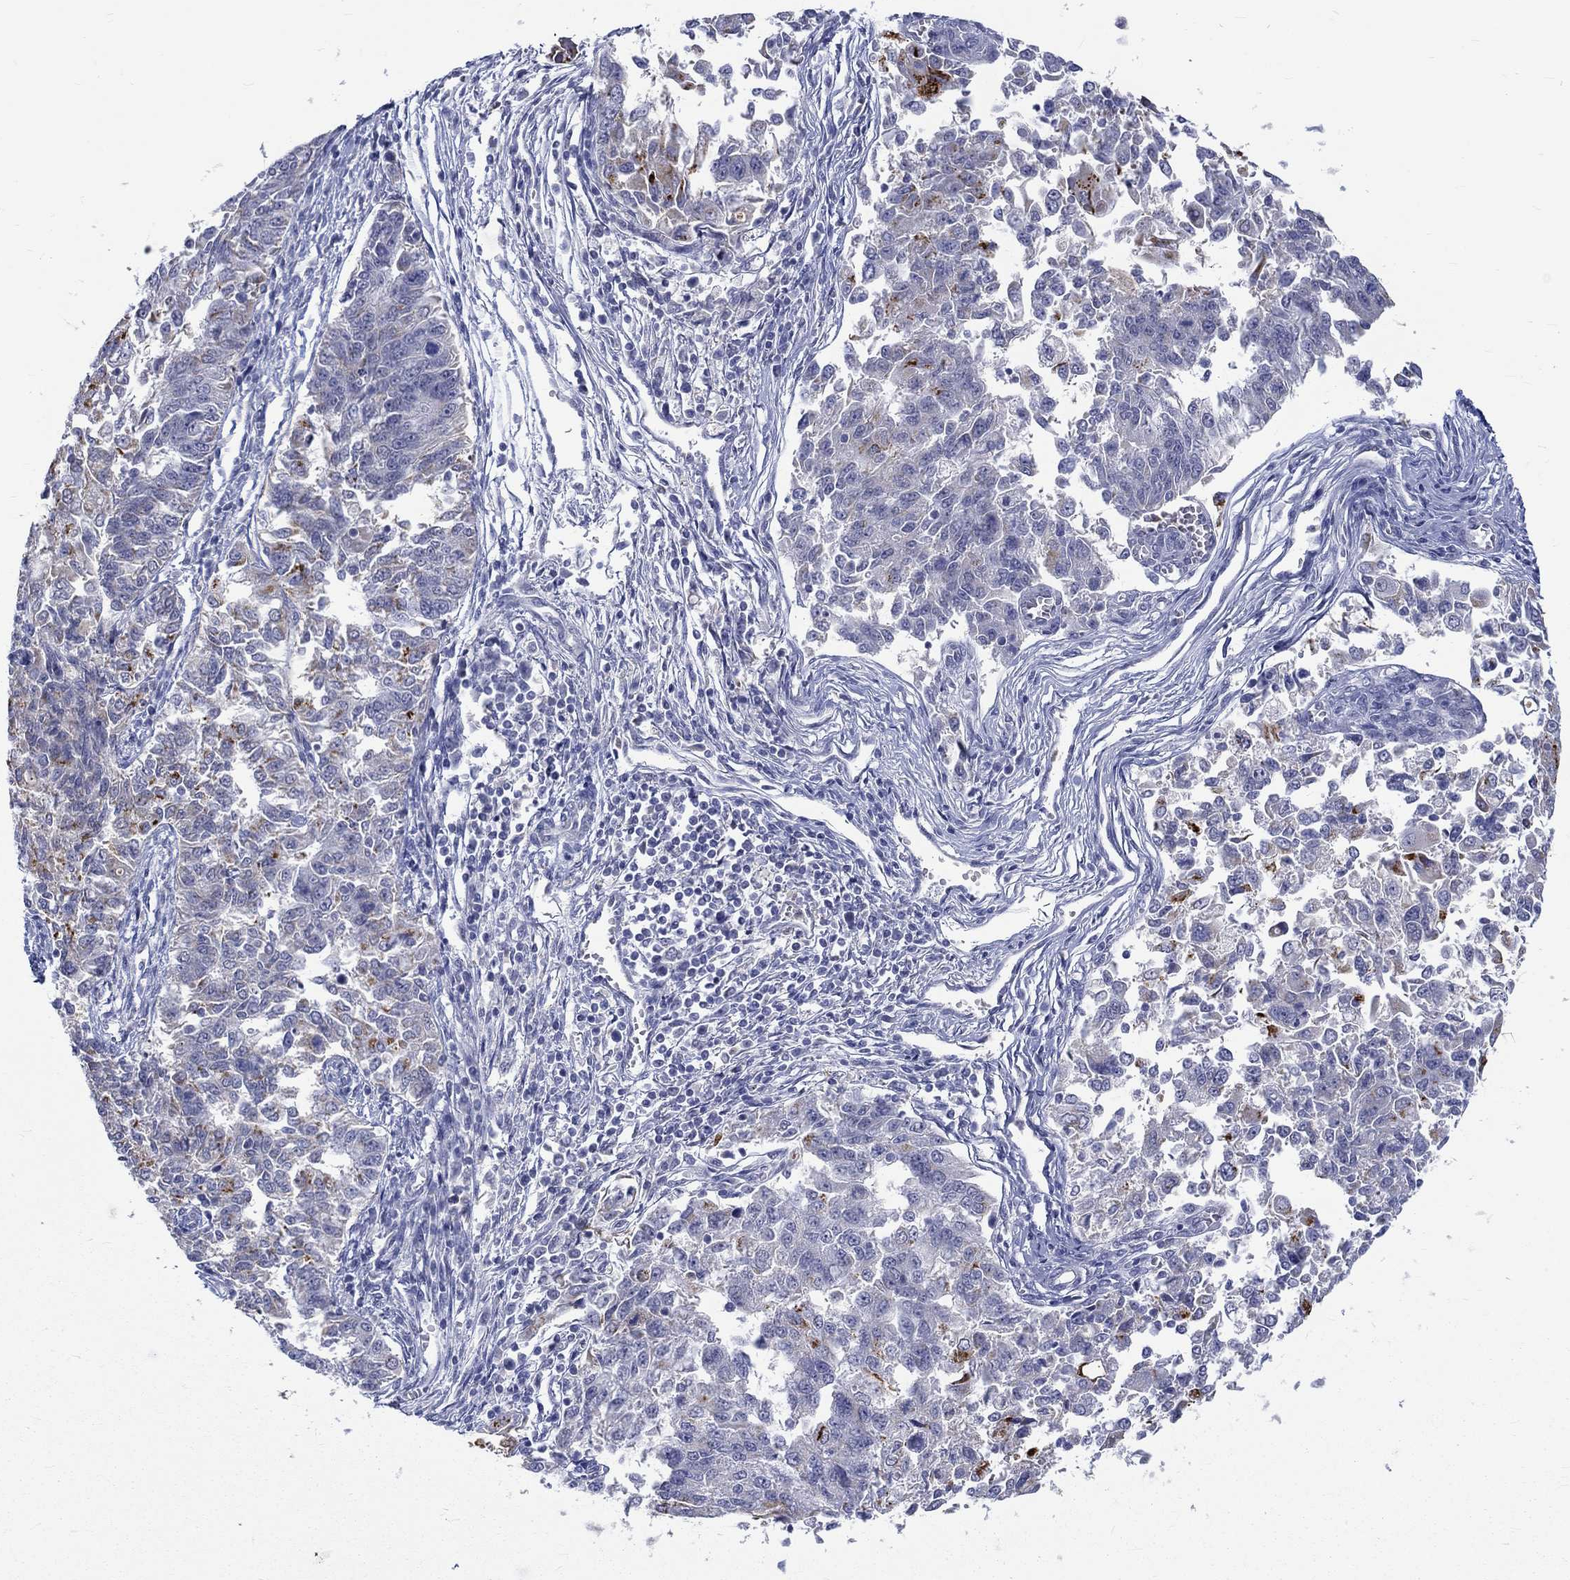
{"staining": {"intensity": "moderate", "quantity": "<25%", "location": "cytoplasmic/membranous"}, "tissue": "endometrial cancer", "cell_type": "Tumor cells", "image_type": "cancer", "snomed": [{"axis": "morphology", "description": "Adenocarcinoma, NOS"}, {"axis": "topography", "description": "Endometrium"}], "caption": "A brown stain shows moderate cytoplasmic/membranous expression of a protein in endometrial cancer (adenocarcinoma) tumor cells.", "gene": "ST6GALNAC1", "patient": {"sex": "female", "age": 43}}